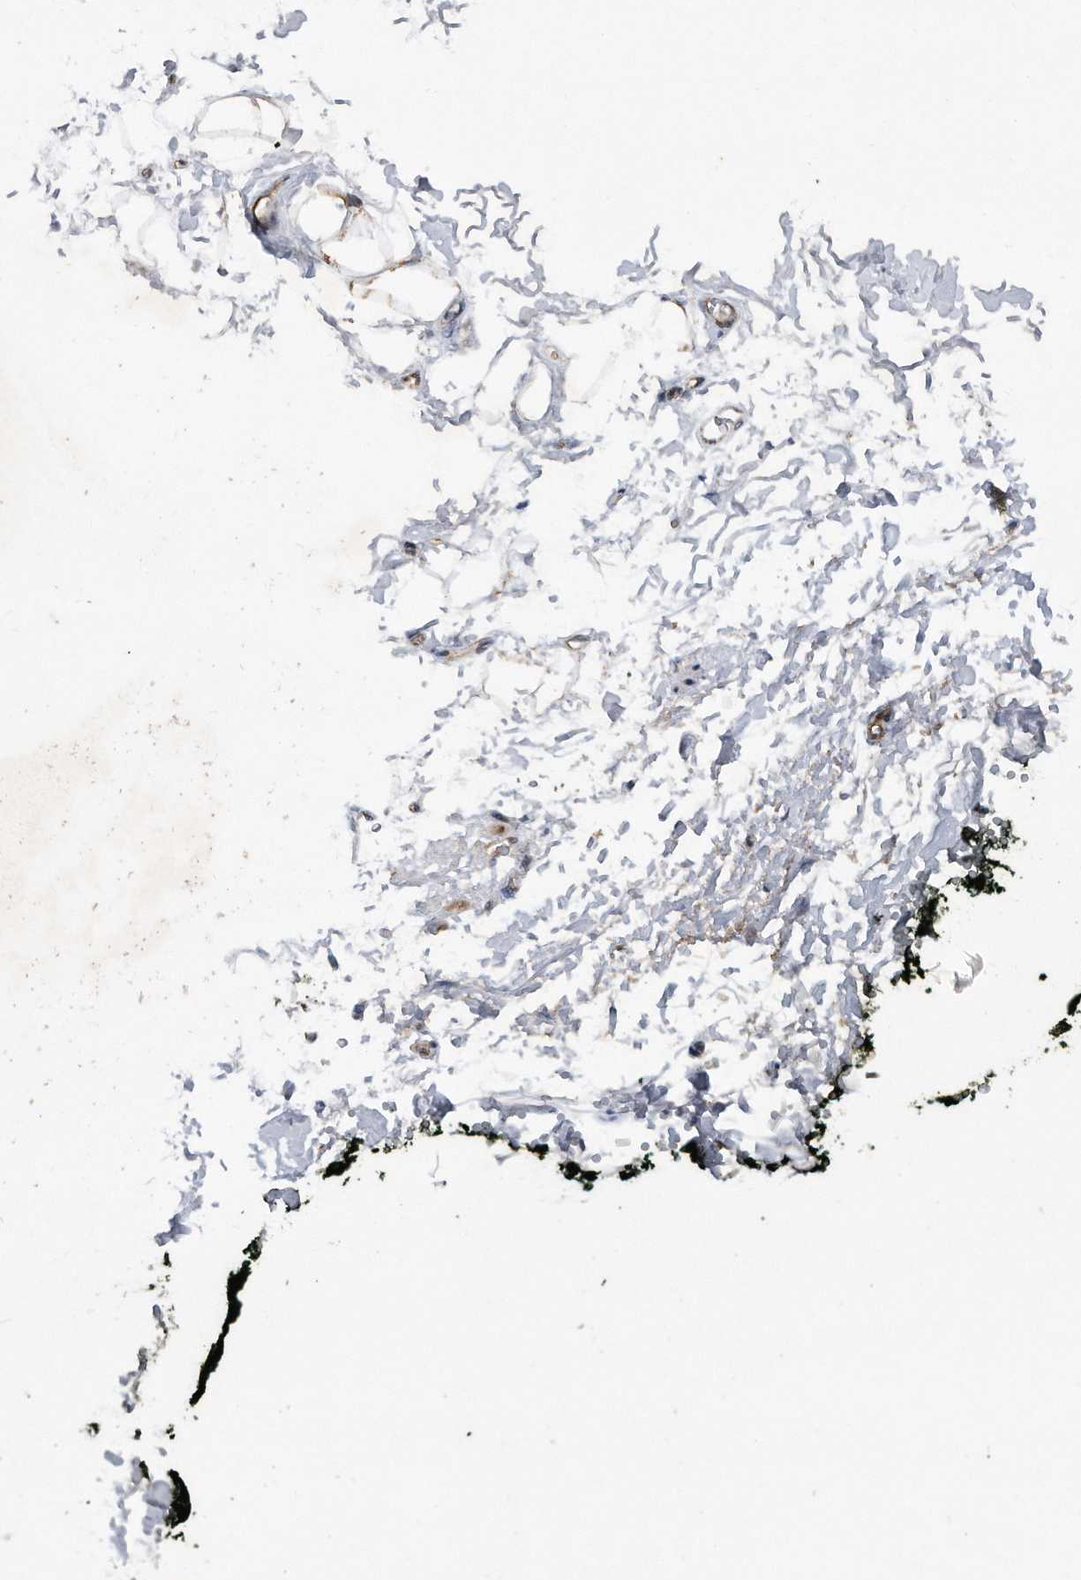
{"staining": {"intensity": "moderate", "quantity": "25%-75%", "location": "cytoplasmic/membranous"}, "tissue": "soft tissue", "cell_type": "Chondrocytes", "image_type": "normal", "snomed": [{"axis": "morphology", "description": "Normal tissue, NOS"}, {"axis": "morphology", "description": "Adenocarcinoma, NOS"}, {"axis": "topography", "description": "Pancreas"}, {"axis": "topography", "description": "Peripheral nerve tissue"}], "caption": "Moderate cytoplasmic/membranous staining is present in approximately 25%-75% of chondrocytes in unremarkable soft tissue.", "gene": "ALPK2", "patient": {"sex": "male", "age": 59}}